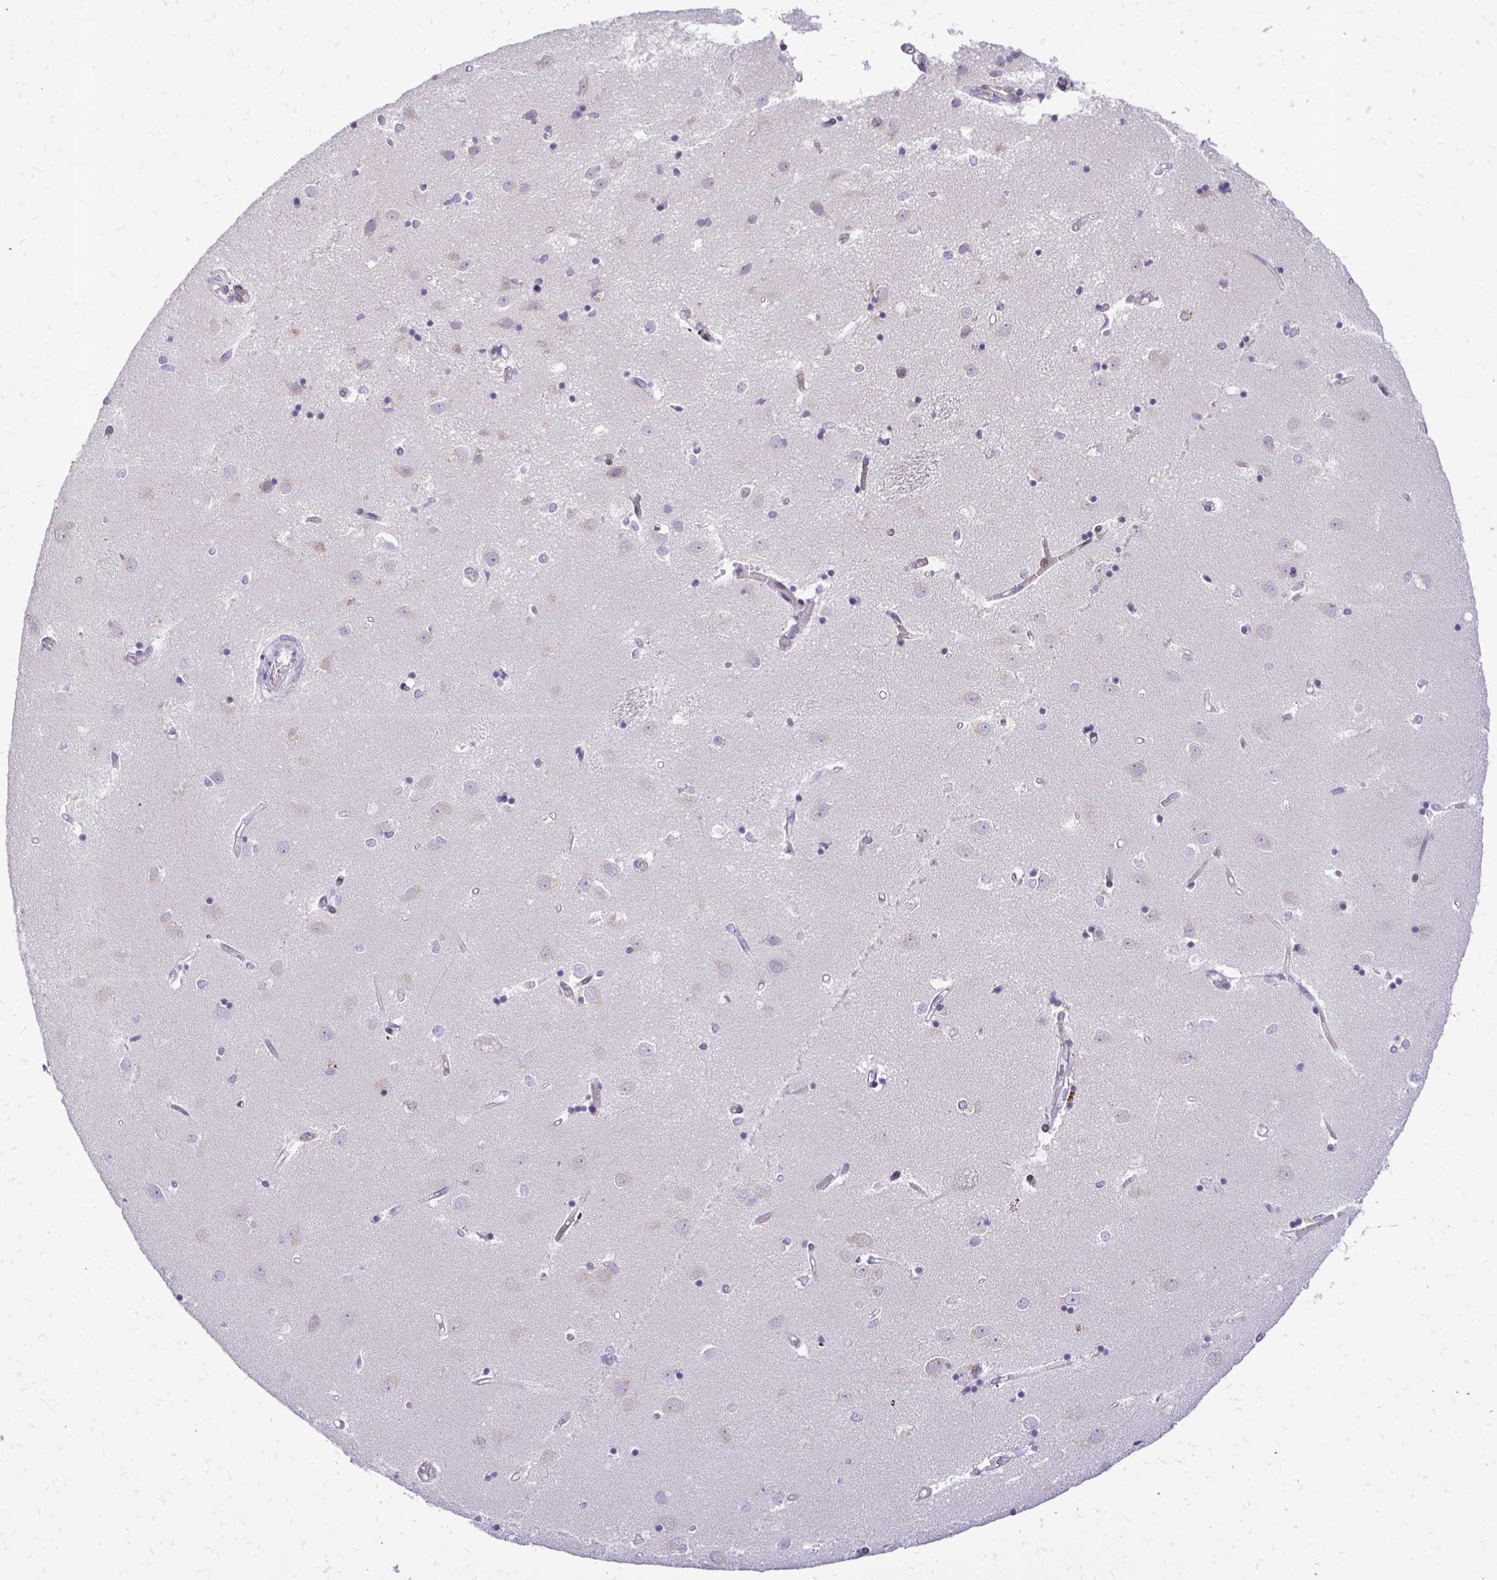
{"staining": {"intensity": "negative", "quantity": "none", "location": "none"}, "tissue": "caudate", "cell_type": "Glial cells", "image_type": "normal", "snomed": [{"axis": "morphology", "description": "Normal tissue, NOS"}, {"axis": "topography", "description": "Lateral ventricle wall"}], "caption": "Immunohistochemistry (IHC) micrograph of benign caudate stained for a protein (brown), which demonstrates no staining in glial cells.", "gene": "EPYC", "patient": {"sex": "male", "age": 54}}